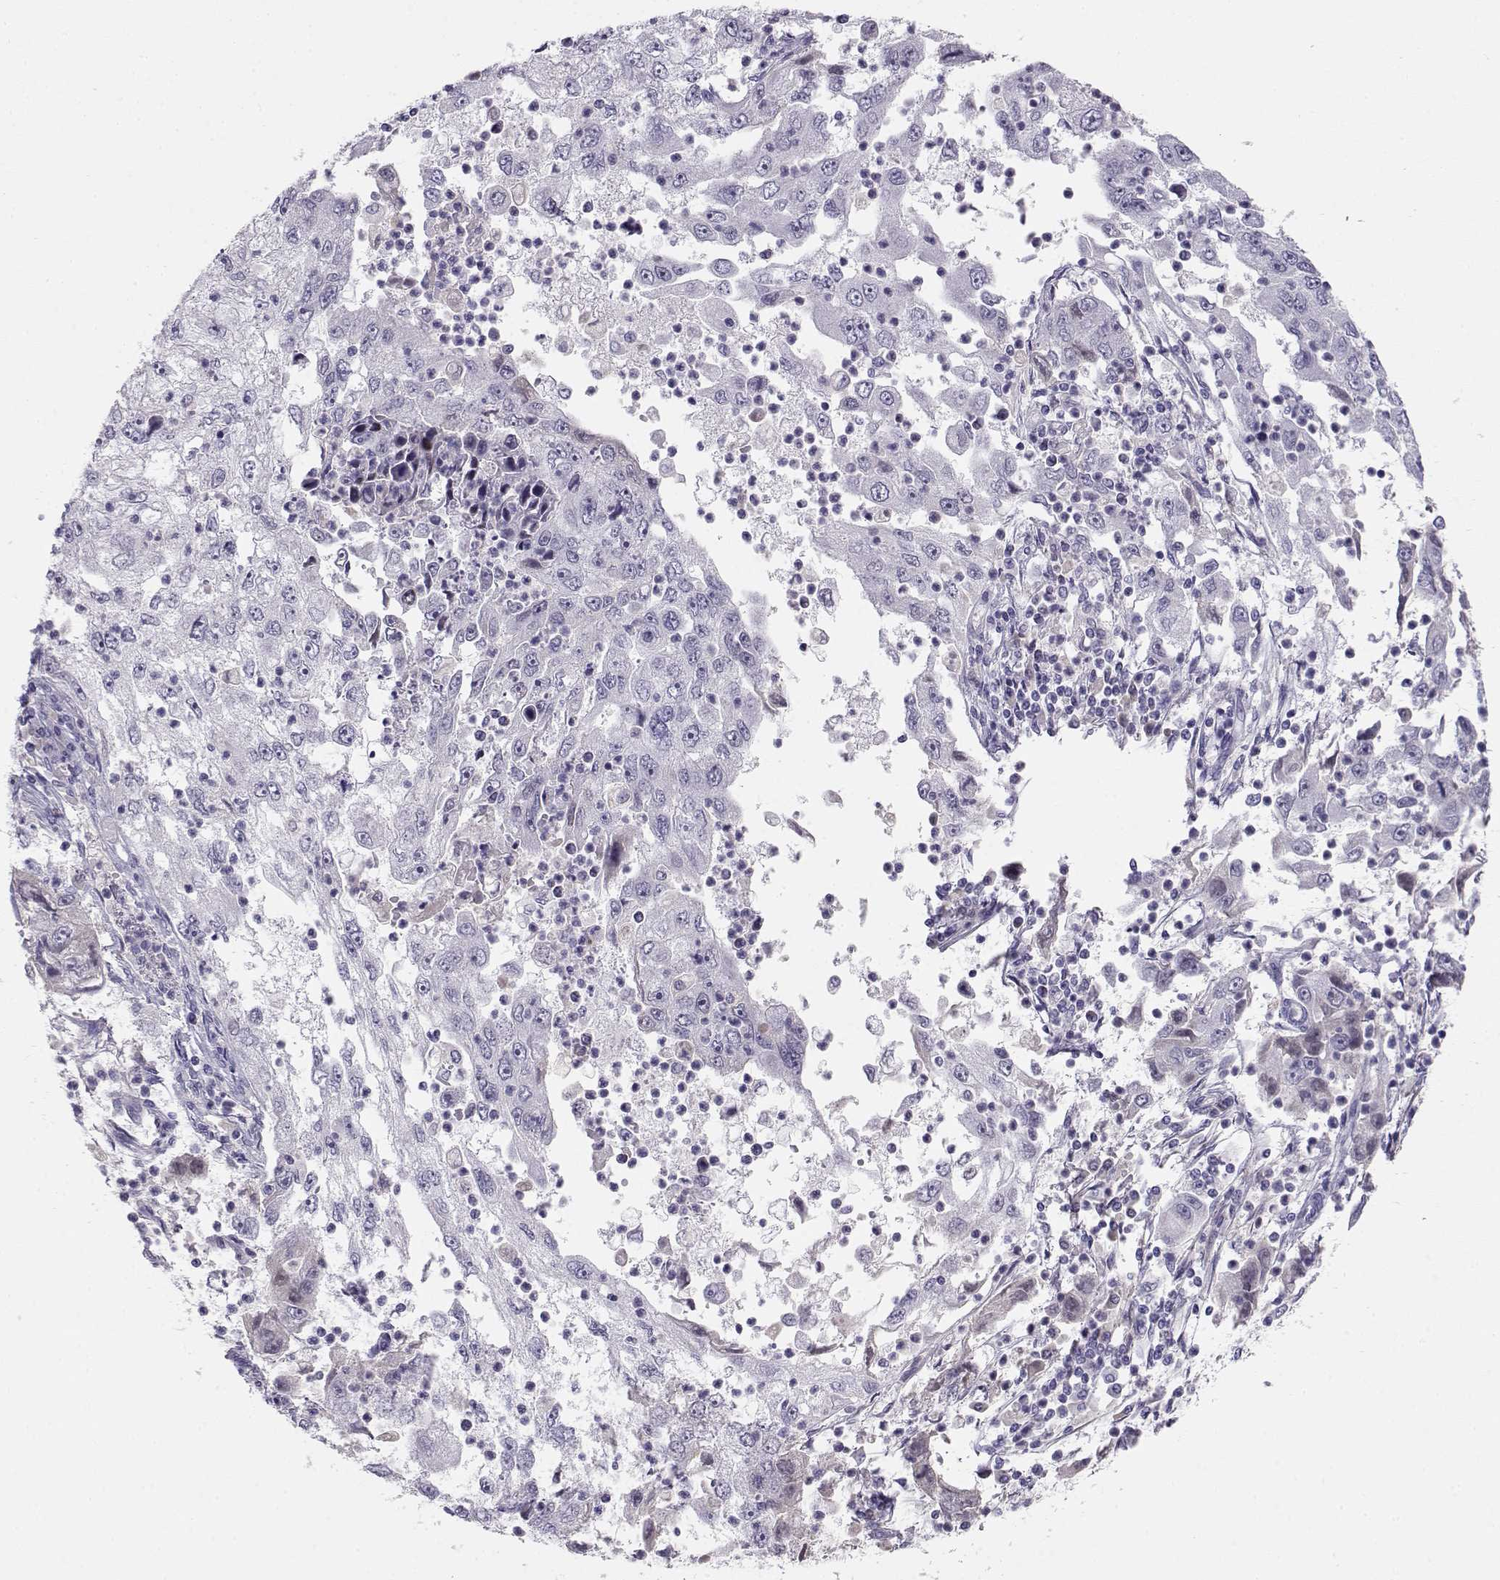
{"staining": {"intensity": "negative", "quantity": "none", "location": "none"}, "tissue": "cervical cancer", "cell_type": "Tumor cells", "image_type": "cancer", "snomed": [{"axis": "morphology", "description": "Squamous cell carcinoma, NOS"}, {"axis": "topography", "description": "Cervix"}], "caption": "Immunohistochemical staining of cervical squamous cell carcinoma shows no significant positivity in tumor cells.", "gene": "OPN5", "patient": {"sex": "female", "age": 36}}